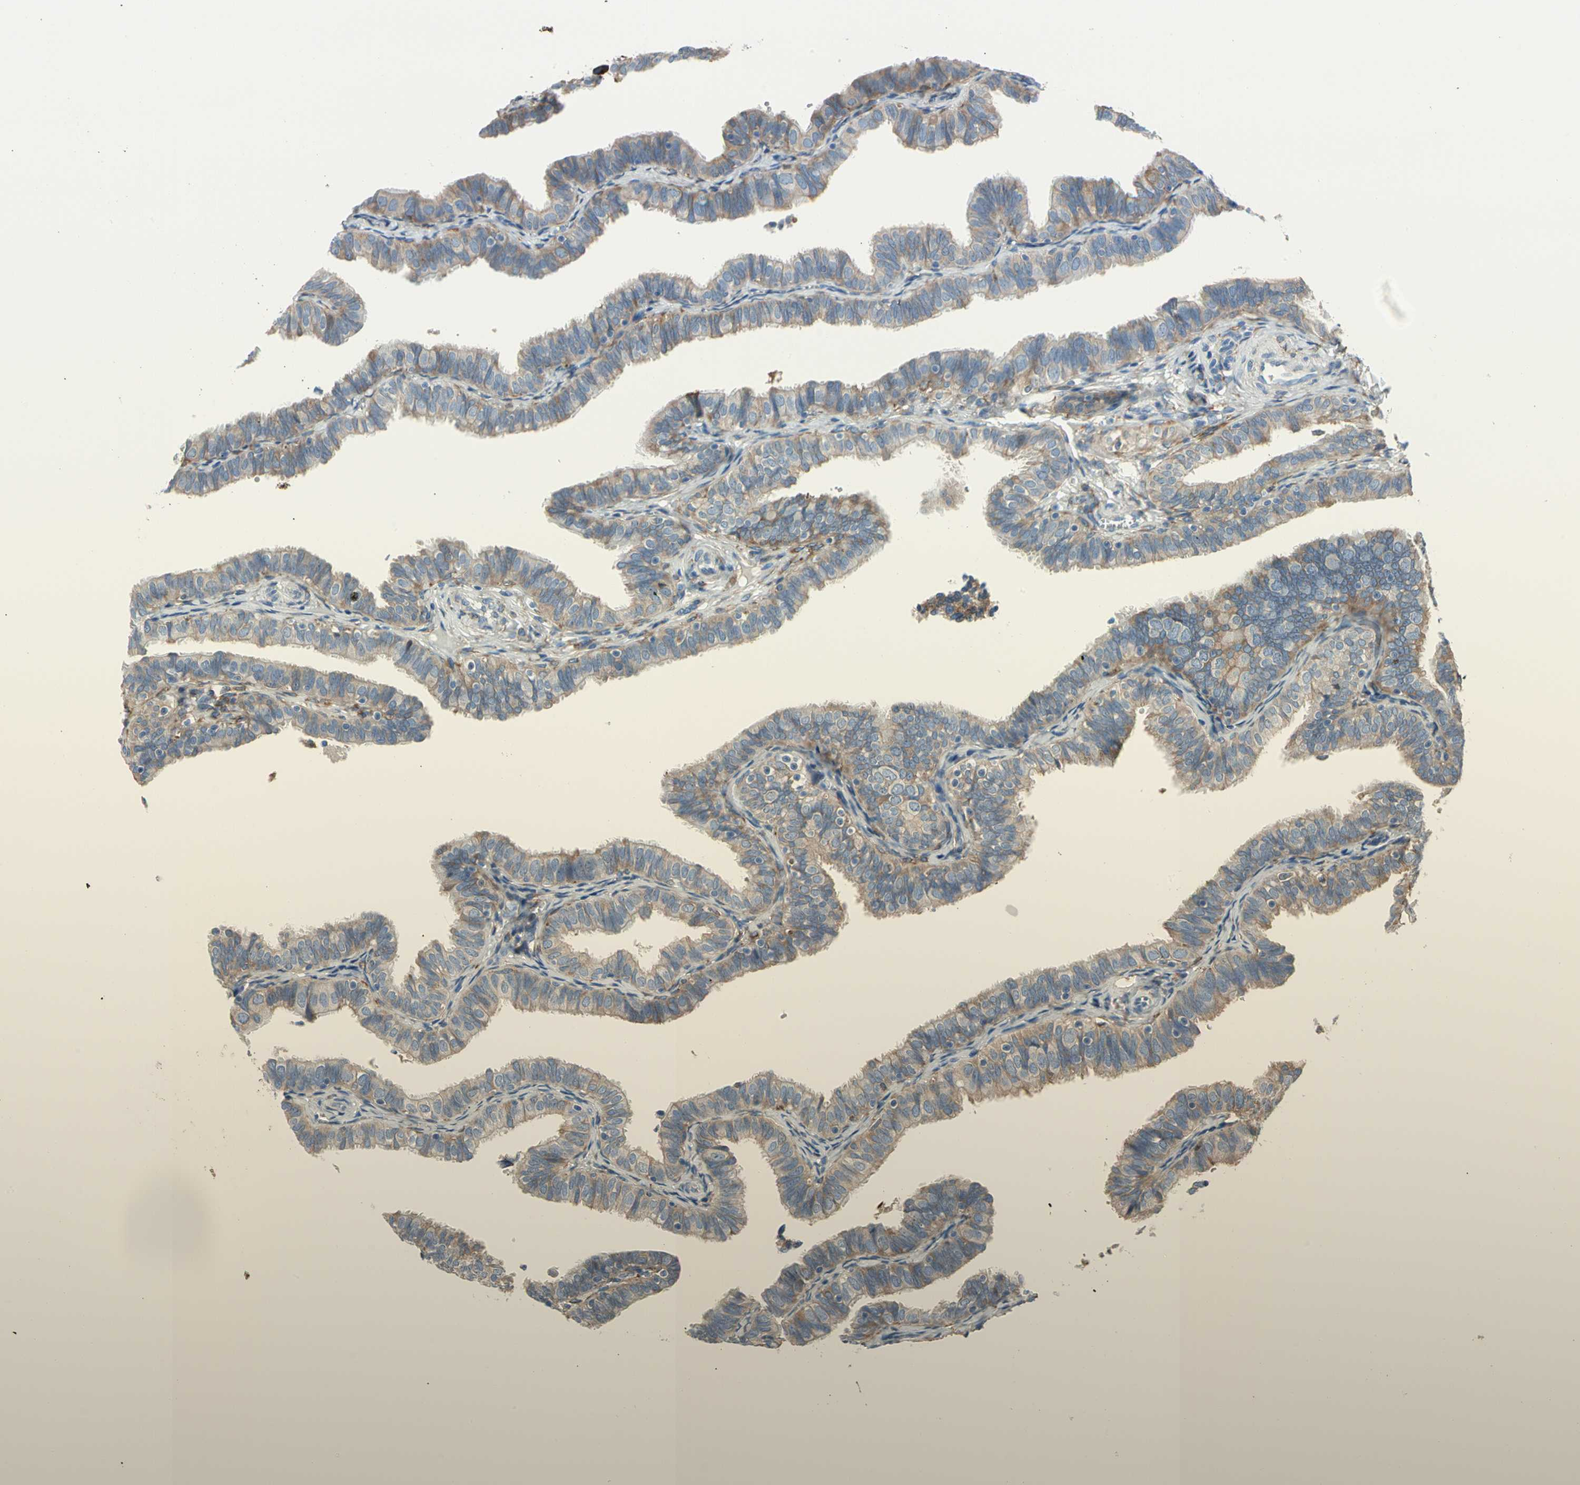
{"staining": {"intensity": "moderate", "quantity": ">75%", "location": "cytoplasmic/membranous"}, "tissue": "fallopian tube", "cell_type": "Glandular cells", "image_type": "normal", "snomed": [{"axis": "morphology", "description": "Normal tissue, NOS"}, {"axis": "topography", "description": "Fallopian tube"}], "caption": "Protein expression analysis of normal fallopian tube reveals moderate cytoplasmic/membranous expression in about >75% of glandular cells. (Stains: DAB in brown, nuclei in blue, Microscopy: brightfield microscopy at high magnification).", "gene": "LRPAP1", "patient": {"sex": "female", "age": 46}}